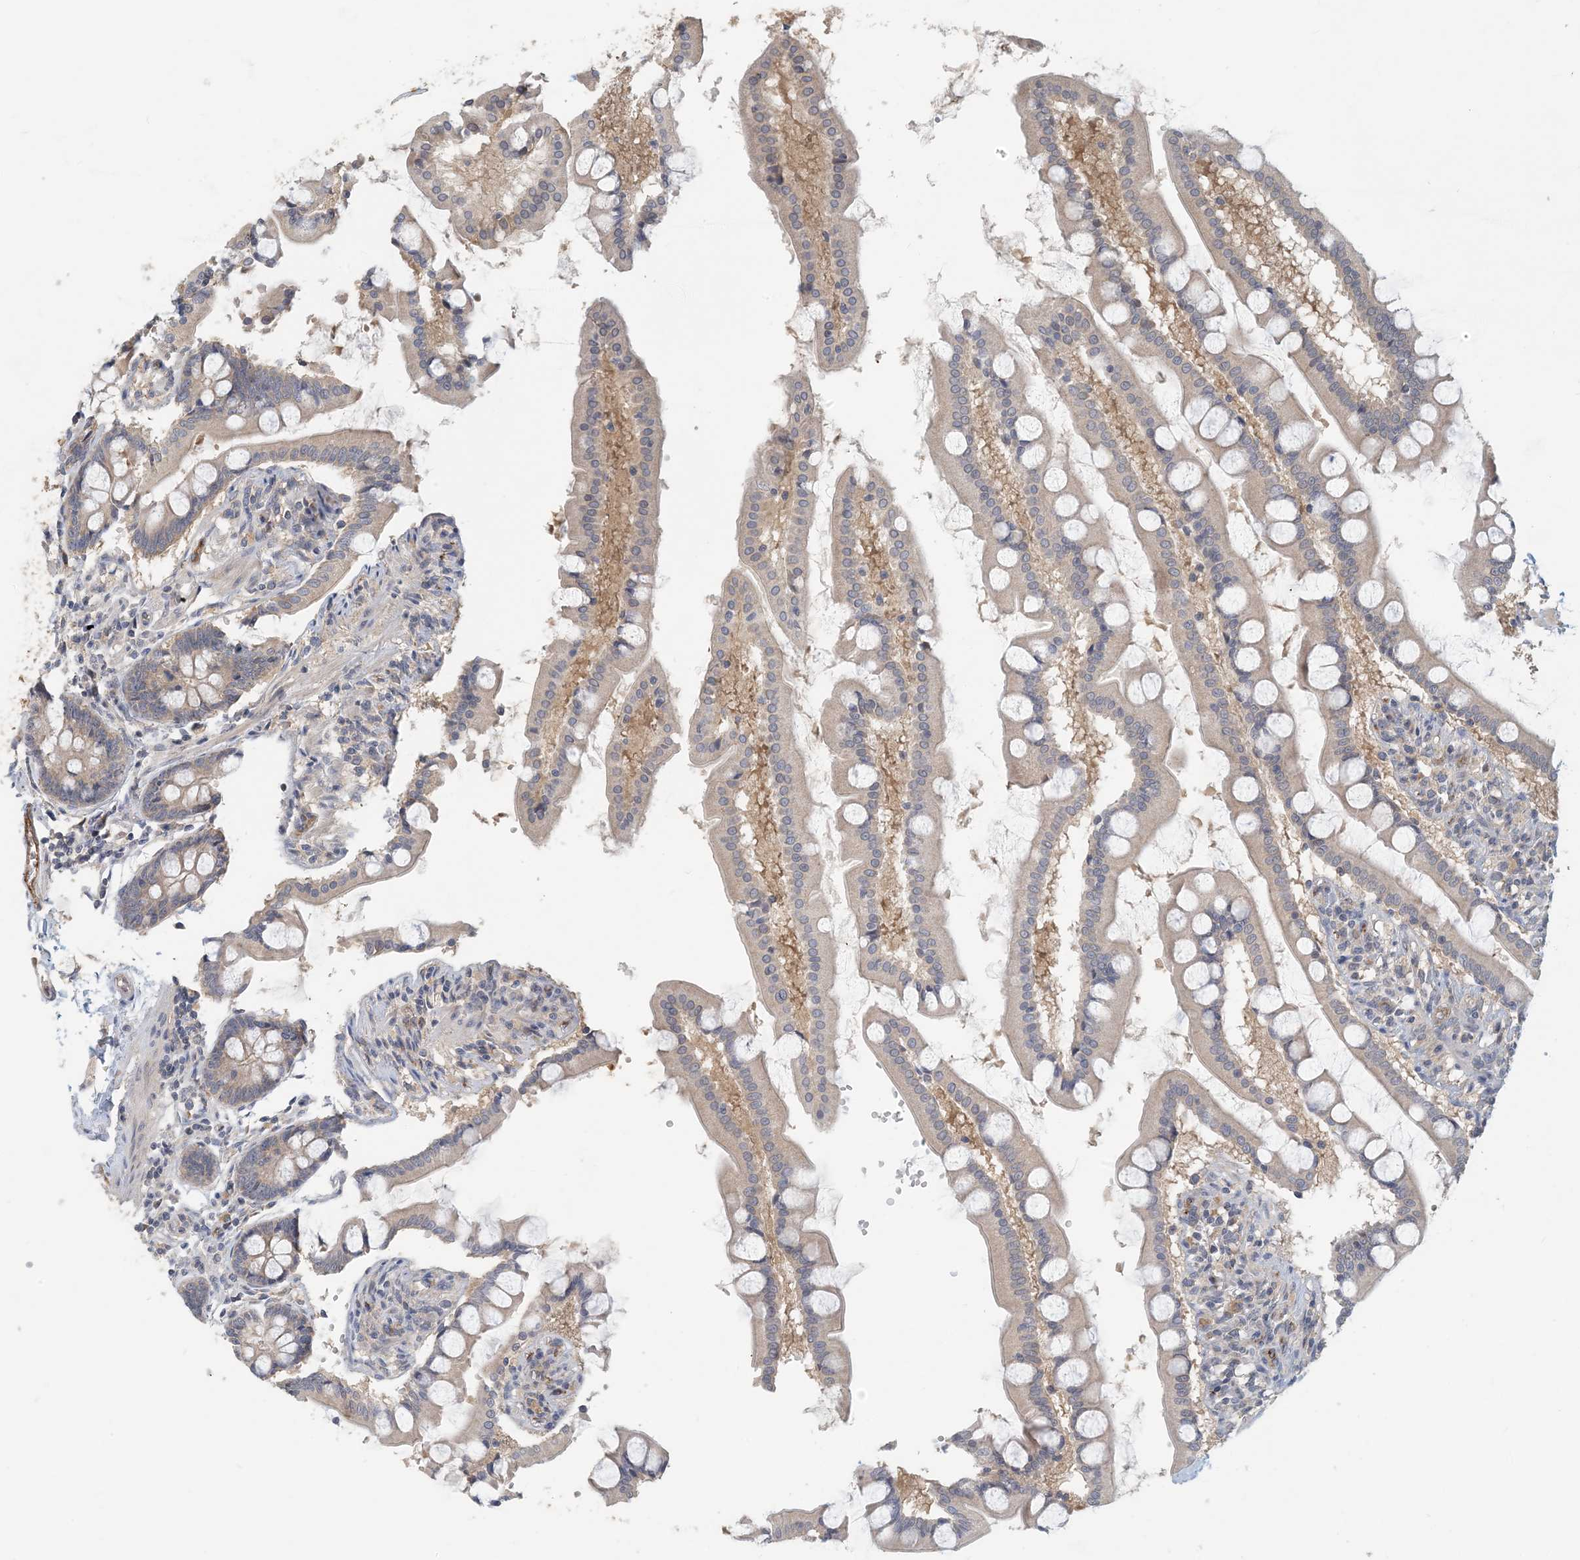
{"staining": {"intensity": "moderate", "quantity": "25%-75%", "location": "cytoplasmic/membranous"}, "tissue": "small intestine", "cell_type": "Glandular cells", "image_type": "normal", "snomed": [{"axis": "morphology", "description": "Normal tissue, NOS"}, {"axis": "topography", "description": "Small intestine"}], "caption": "Moderate cytoplasmic/membranous staining is present in approximately 25%-75% of glandular cells in normal small intestine.", "gene": "ZBTB3", "patient": {"sex": "male", "age": 41}}